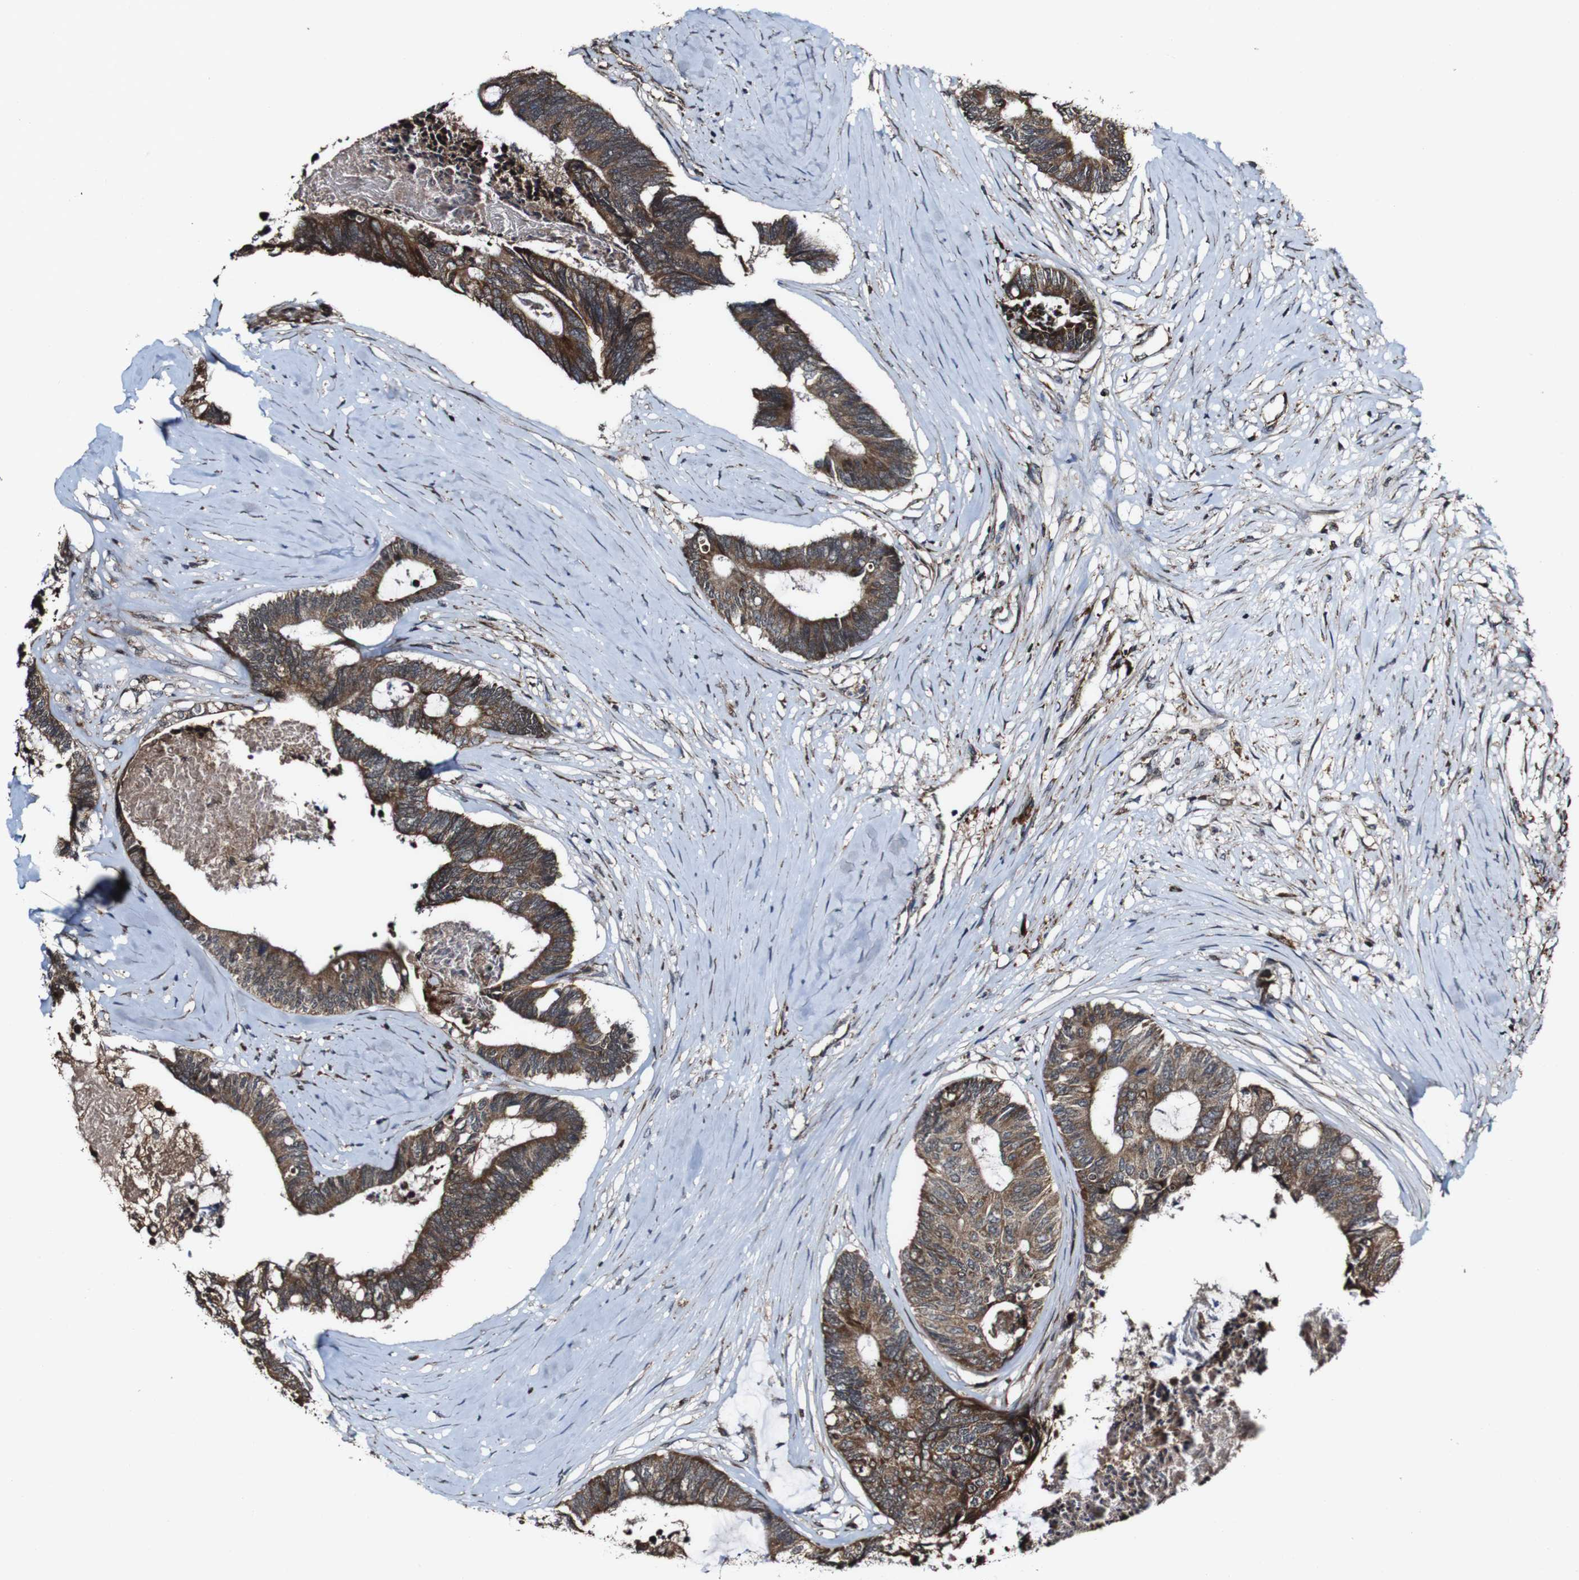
{"staining": {"intensity": "strong", "quantity": "25%-75%", "location": "cytoplasmic/membranous"}, "tissue": "colorectal cancer", "cell_type": "Tumor cells", "image_type": "cancer", "snomed": [{"axis": "morphology", "description": "Adenocarcinoma, NOS"}, {"axis": "topography", "description": "Rectum"}], "caption": "There is high levels of strong cytoplasmic/membranous expression in tumor cells of adenocarcinoma (colorectal), as demonstrated by immunohistochemical staining (brown color).", "gene": "BTN3A3", "patient": {"sex": "male", "age": 63}}